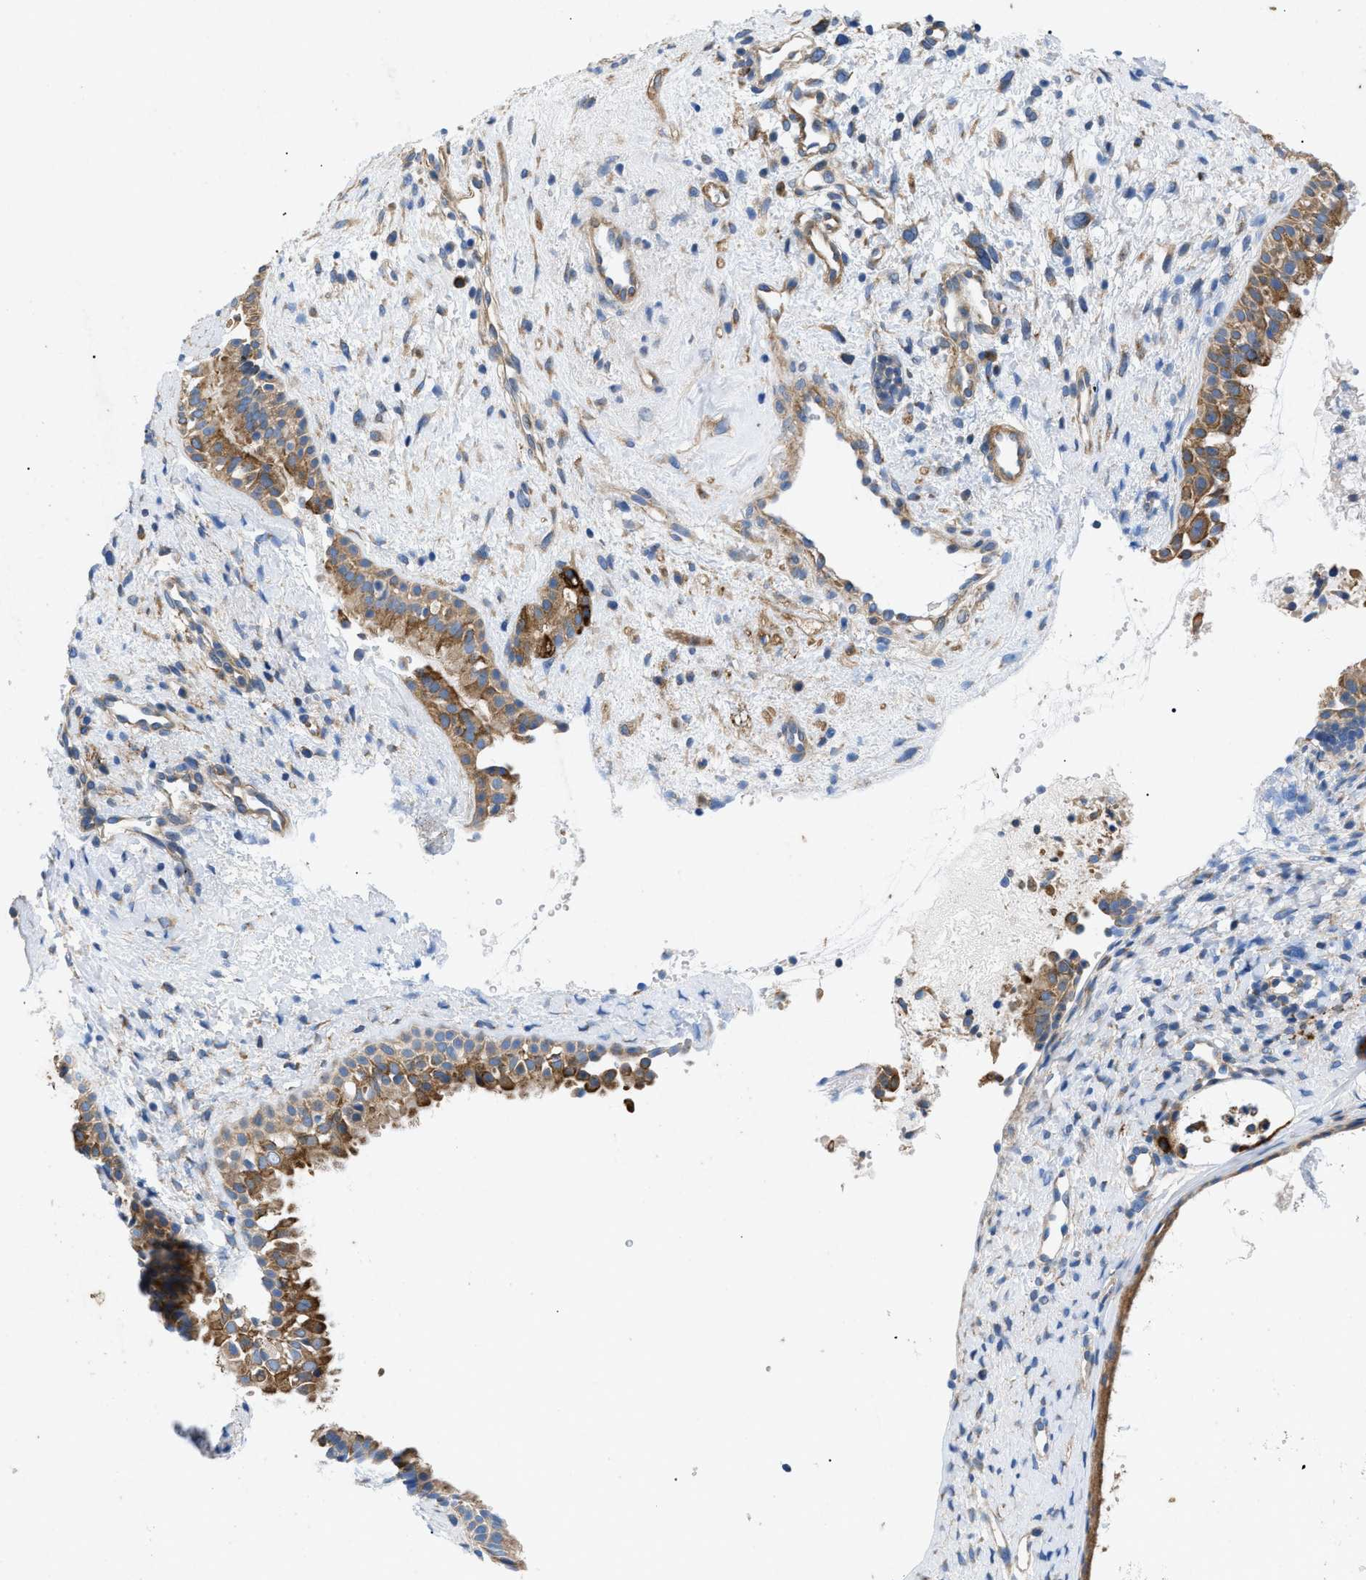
{"staining": {"intensity": "moderate", "quantity": ">75%", "location": "cytoplasmic/membranous"}, "tissue": "nasopharynx", "cell_type": "Respiratory epithelial cells", "image_type": "normal", "snomed": [{"axis": "morphology", "description": "Normal tissue, NOS"}, {"axis": "topography", "description": "Nasopharynx"}], "caption": "Moderate cytoplasmic/membranous staining is present in about >75% of respiratory epithelial cells in normal nasopharynx. Using DAB (3,3'-diaminobenzidine) (brown) and hematoxylin (blue) stains, captured at high magnification using brightfield microscopy.", "gene": "HSPB8", "patient": {"sex": "male", "age": 22}}